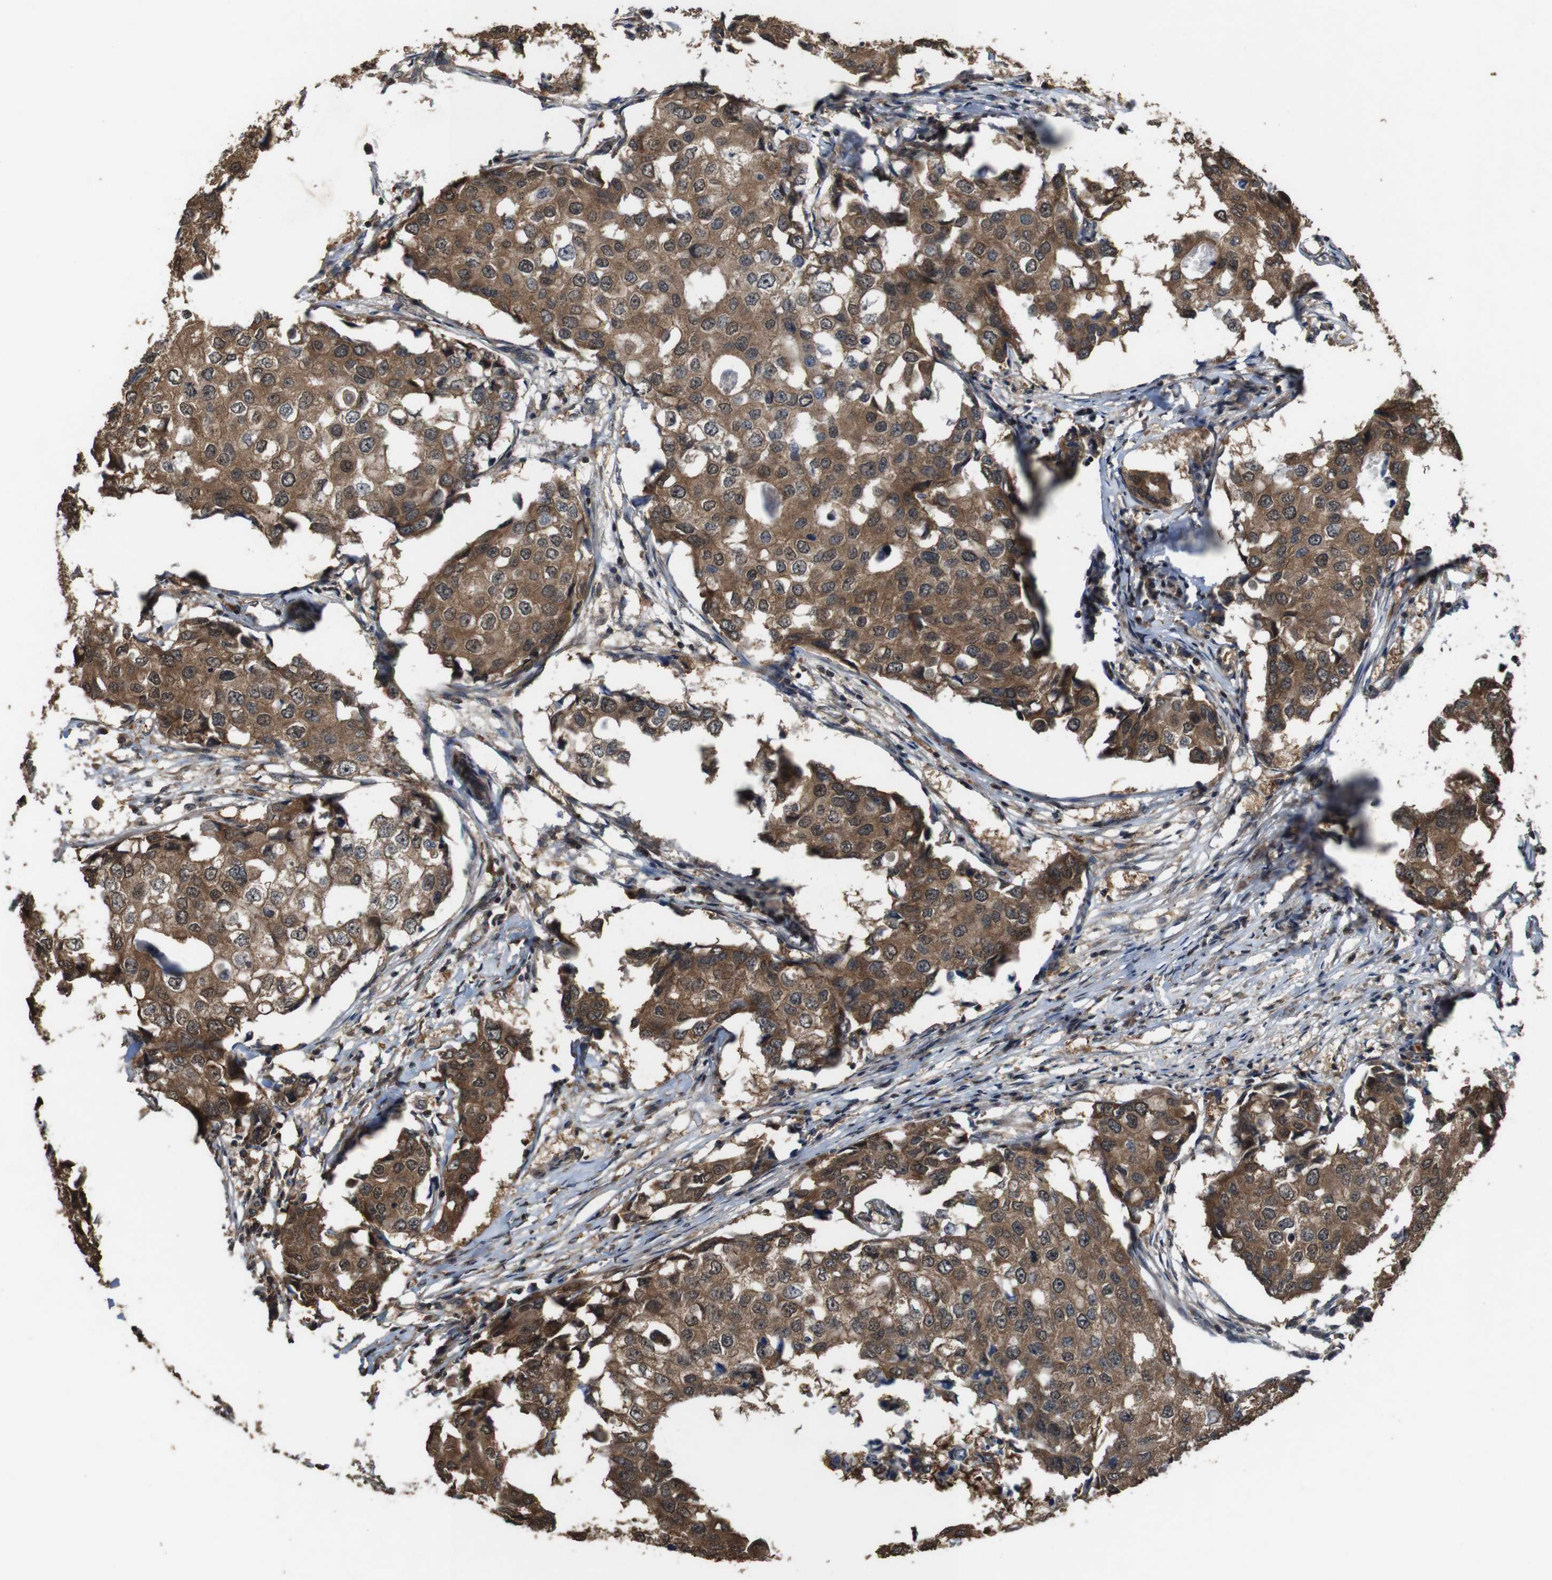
{"staining": {"intensity": "strong", "quantity": ">75%", "location": "cytoplasmic/membranous"}, "tissue": "breast cancer", "cell_type": "Tumor cells", "image_type": "cancer", "snomed": [{"axis": "morphology", "description": "Duct carcinoma"}, {"axis": "topography", "description": "Breast"}], "caption": "Invasive ductal carcinoma (breast) was stained to show a protein in brown. There is high levels of strong cytoplasmic/membranous positivity in about >75% of tumor cells.", "gene": "BAG4", "patient": {"sex": "female", "age": 27}}